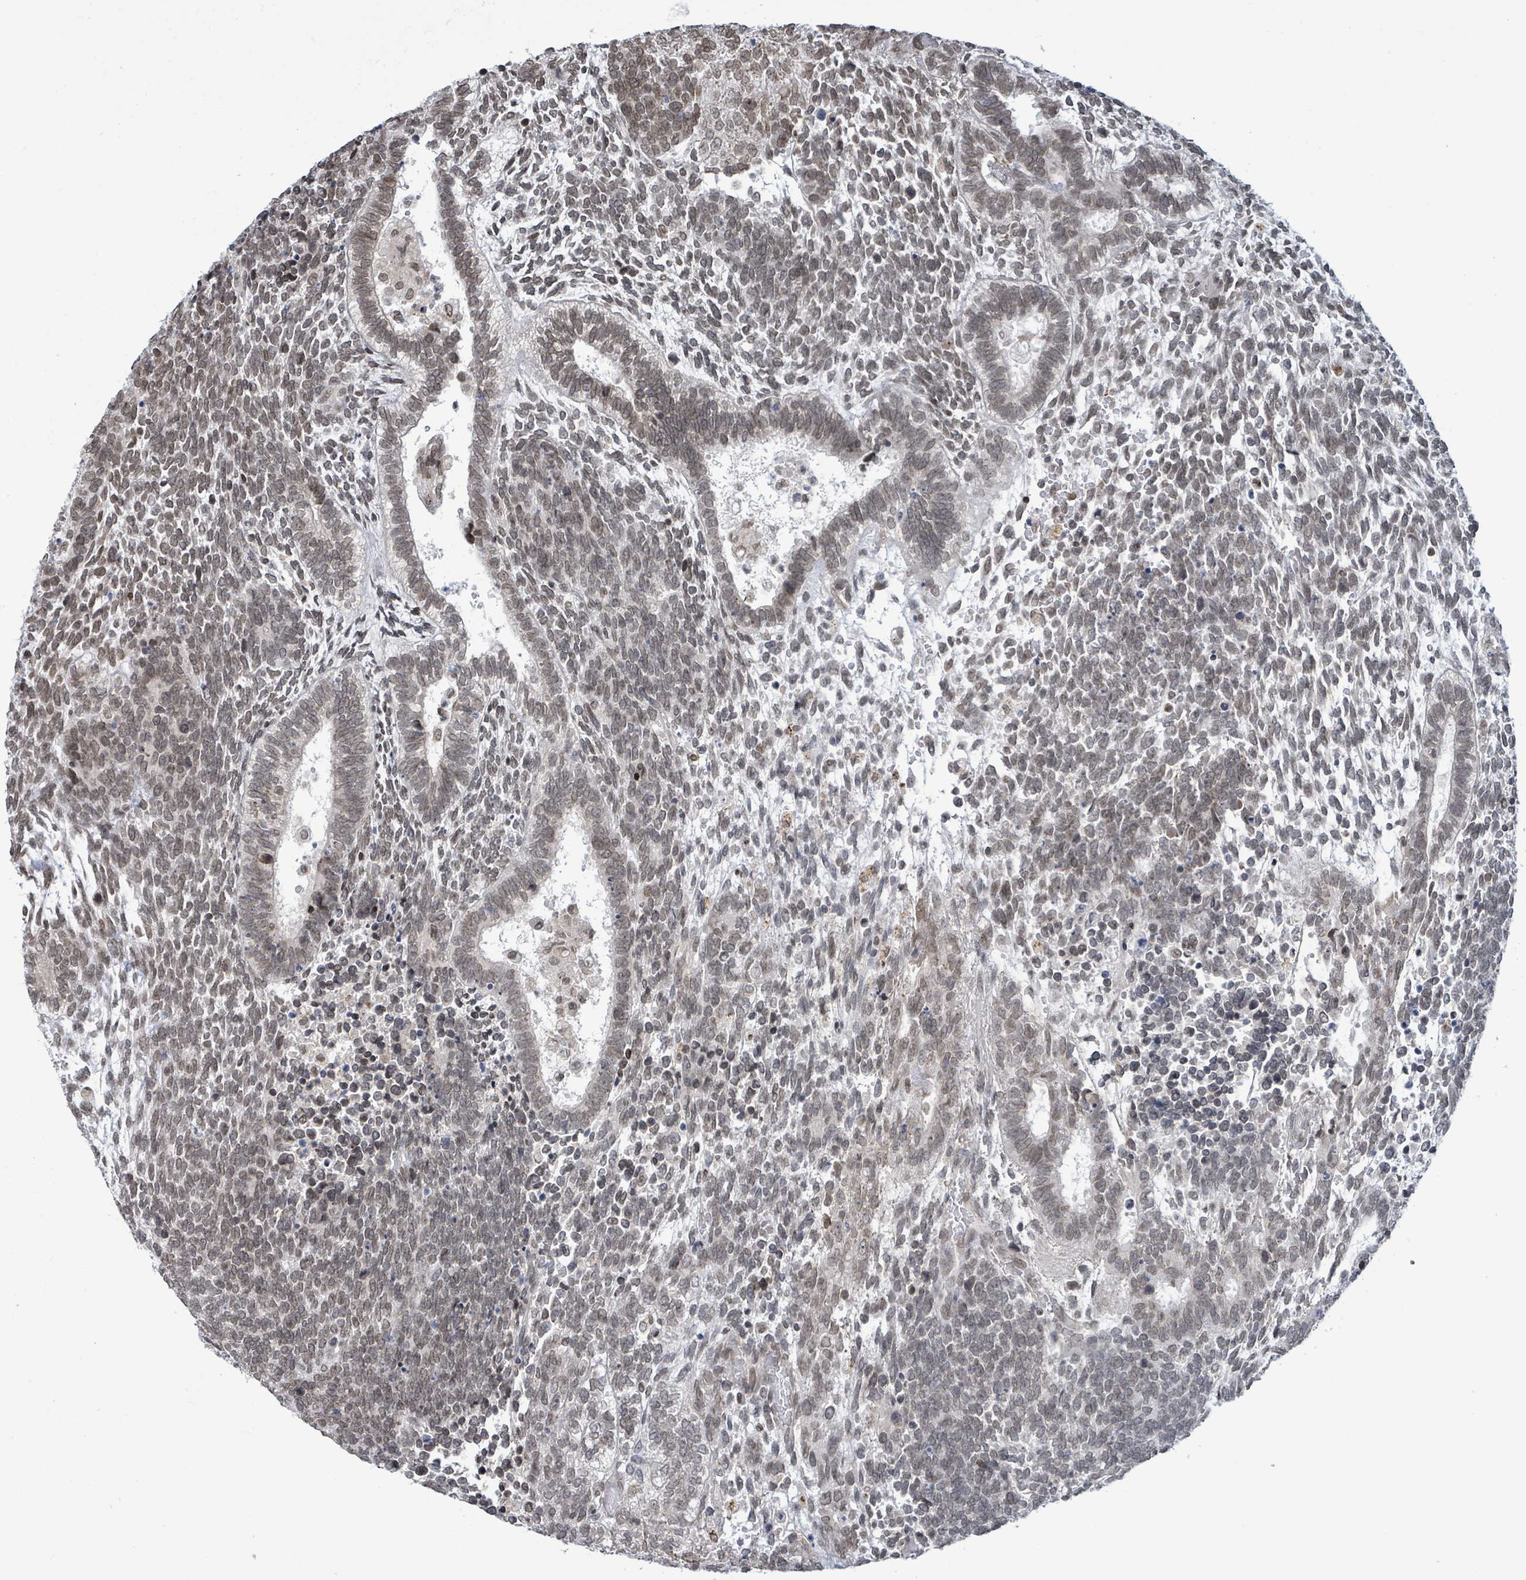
{"staining": {"intensity": "weak", "quantity": "25%-75%", "location": "nuclear"}, "tissue": "testis cancer", "cell_type": "Tumor cells", "image_type": "cancer", "snomed": [{"axis": "morphology", "description": "Carcinoma, Embryonal, NOS"}, {"axis": "topography", "description": "Testis"}], "caption": "A low amount of weak nuclear positivity is appreciated in approximately 25%-75% of tumor cells in testis cancer (embryonal carcinoma) tissue.", "gene": "SBF2", "patient": {"sex": "male", "age": 23}}